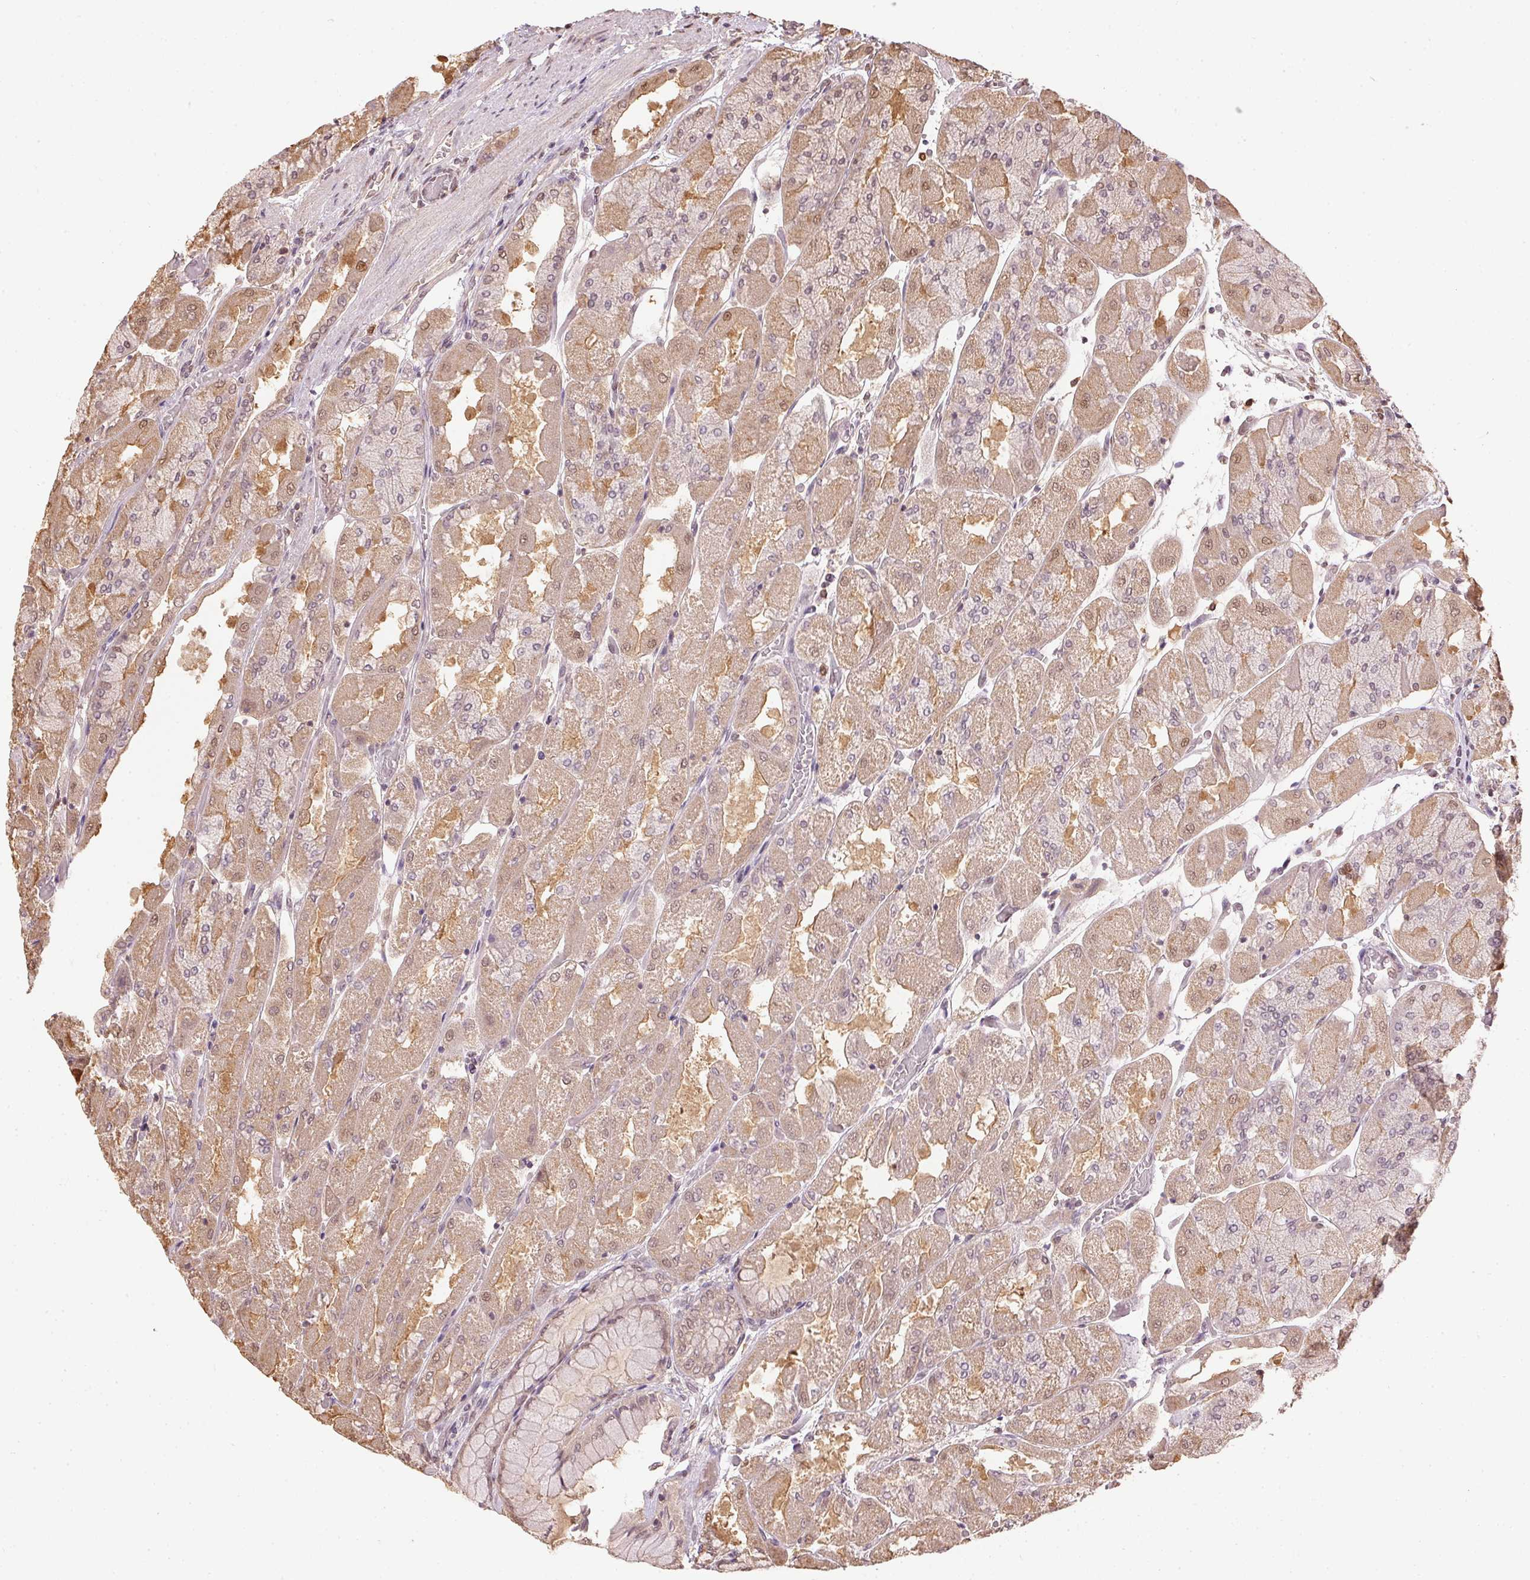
{"staining": {"intensity": "moderate", "quantity": "25%-75%", "location": "nuclear"}, "tissue": "stomach", "cell_type": "Glandular cells", "image_type": "normal", "snomed": [{"axis": "morphology", "description": "Normal tissue, NOS"}, {"axis": "topography", "description": "Stomach"}], "caption": "Human stomach stained with a brown dye reveals moderate nuclear positive expression in approximately 25%-75% of glandular cells.", "gene": "TPI1", "patient": {"sex": "female", "age": 61}}